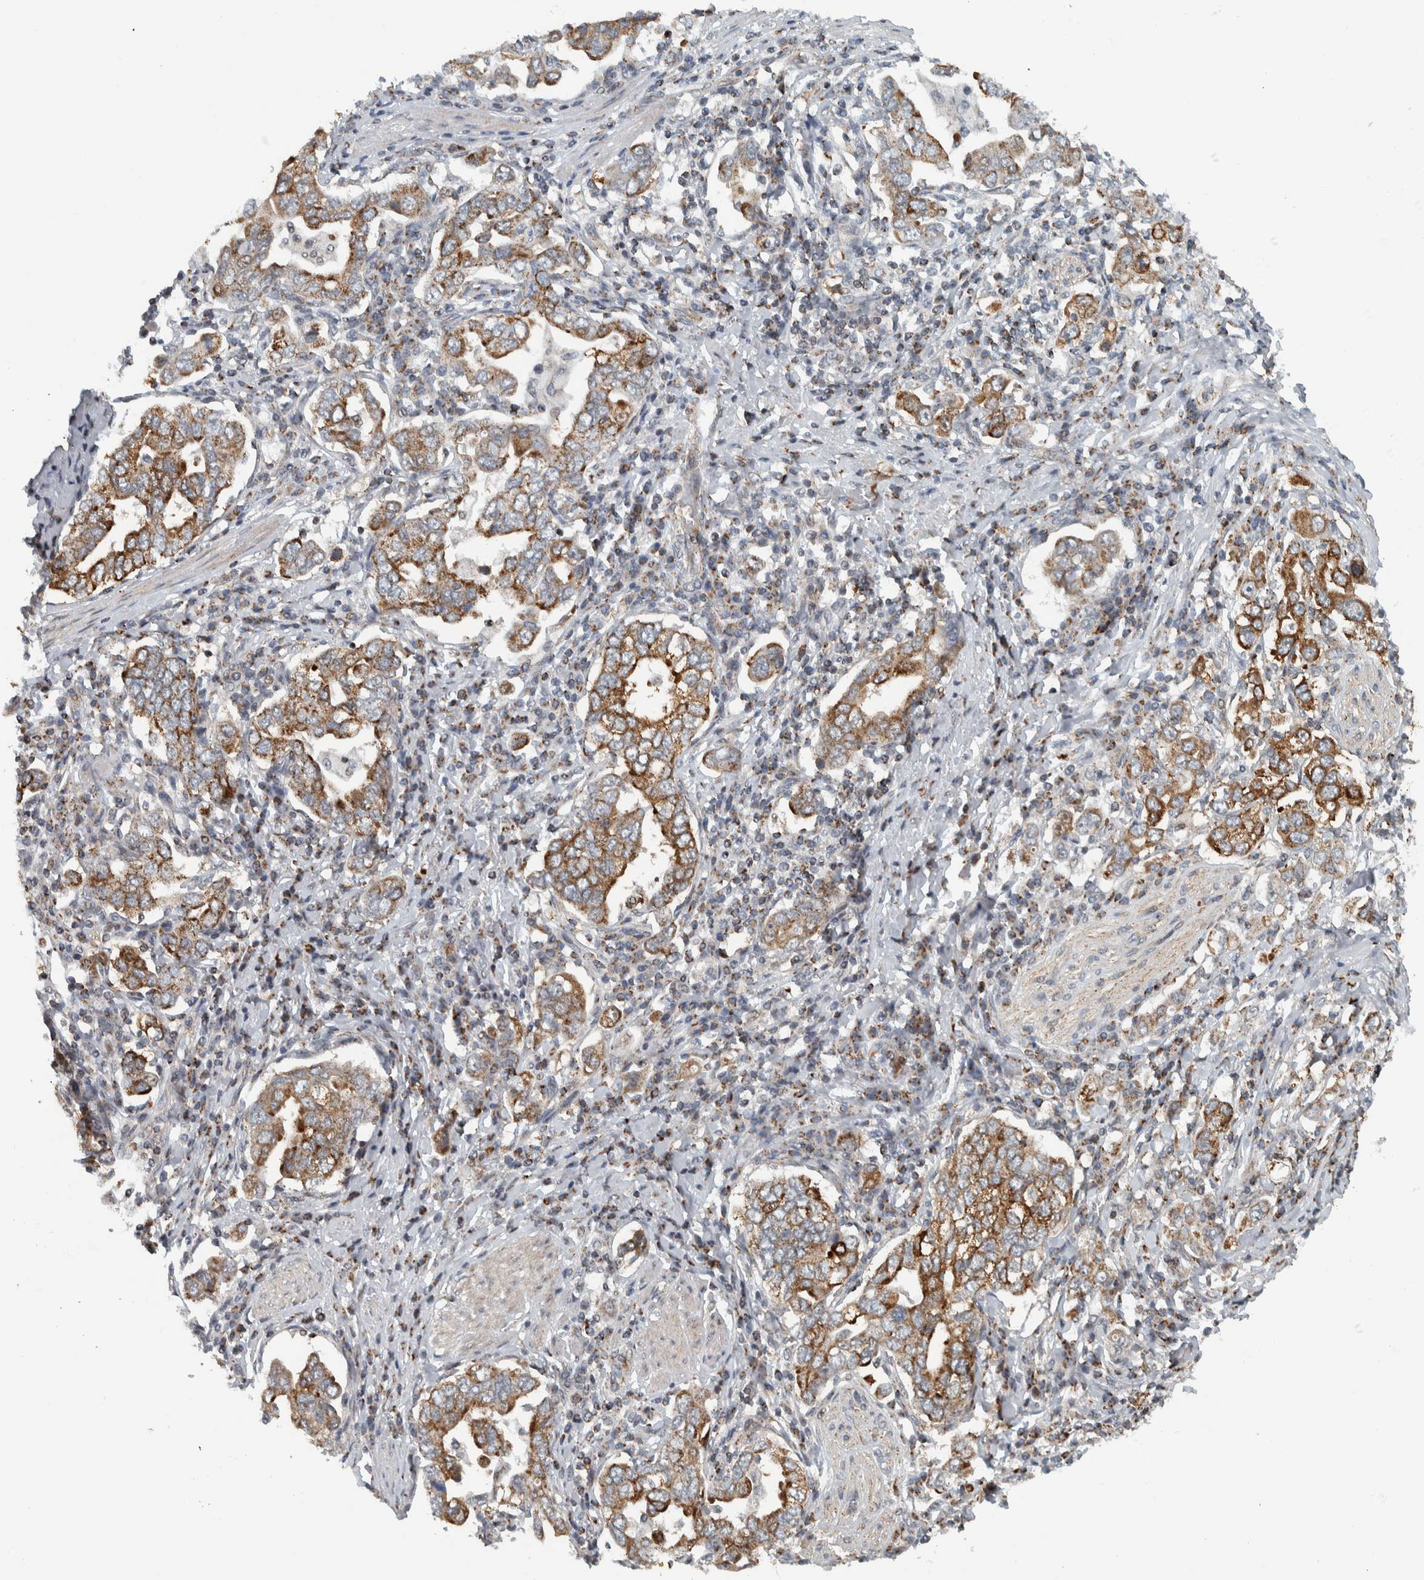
{"staining": {"intensity": "moderate", "quantity": ">75%", "location": "cytoplasmic/membranous"}, "tissue": "stomach cancer", "cell_type": "Tumor cells", "image_type": "cancer", "snomed": [{"axis": "morphology", "description": "Adenocarcinoma, NOS"}, {"axis": "topography", "description": "Stomach, upper"}], "caption": "Immunohistochemistry photomicrograph of neoplastic tissue: human stomach cancer stained using immunohistochemistry (IHC) reveals medium levels of moderate protein expression localized specifically in the cytoplasmic/membranous of tumor cells, appearing as a cytoplasmic/membranous brown color.", "gene": "PPM1K", "patient": {"sex": "male", "age": 62}}